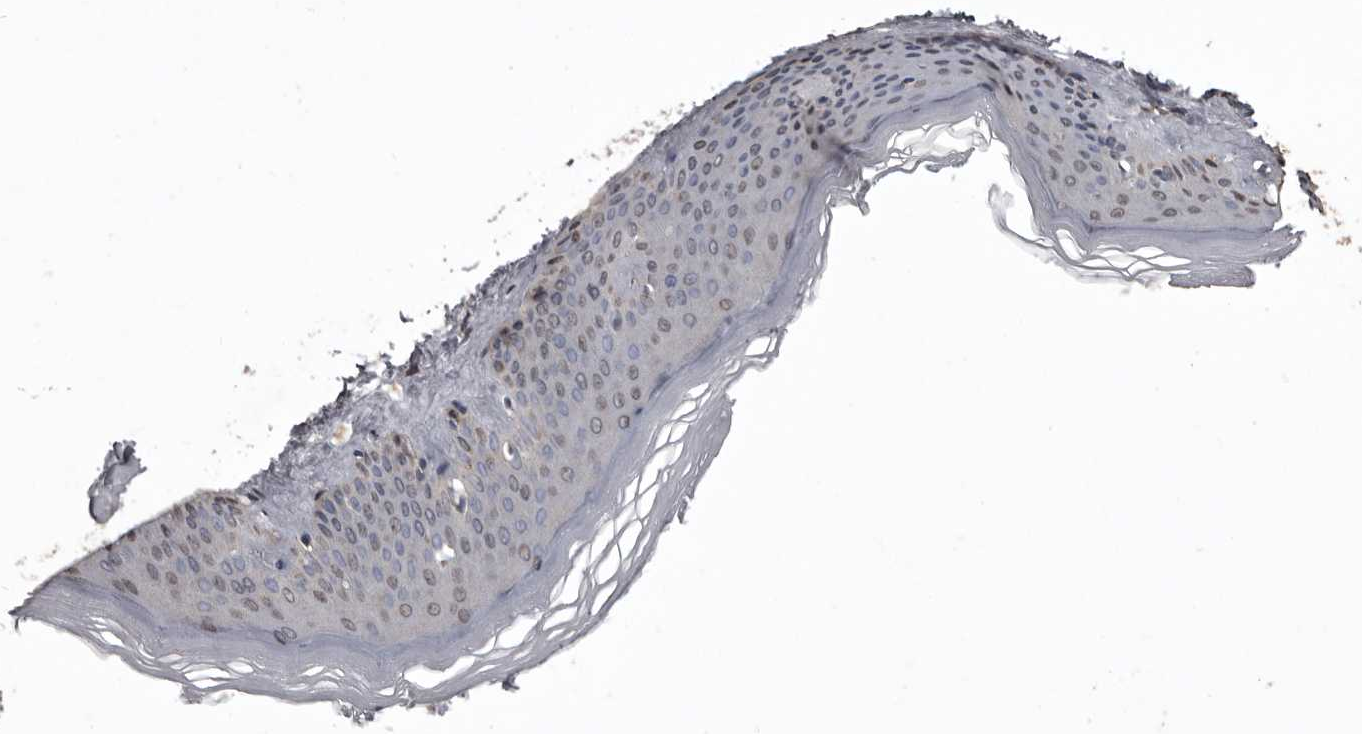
{"staining": {"intensity": "weak", "quantity": "<25%", "location": "cytoplasmic/membranous"}, "tissue": "skin", "cell_type": "Fibroblasts", "image_type": "normal", "snomed": [{"axis": "morphology", "description": "Normal tissue, NOS"}, {"axis": "topography", "description": "Skin"}], "caption": "Immunohistochemistry image of benign skin: human skin stained with DAB displays no significant protein expression in fibroblasts. (DAB immunohistochemistry, high magnification).", "gene": "DARS1", "patient": {"sex": "female", "age": 27}}